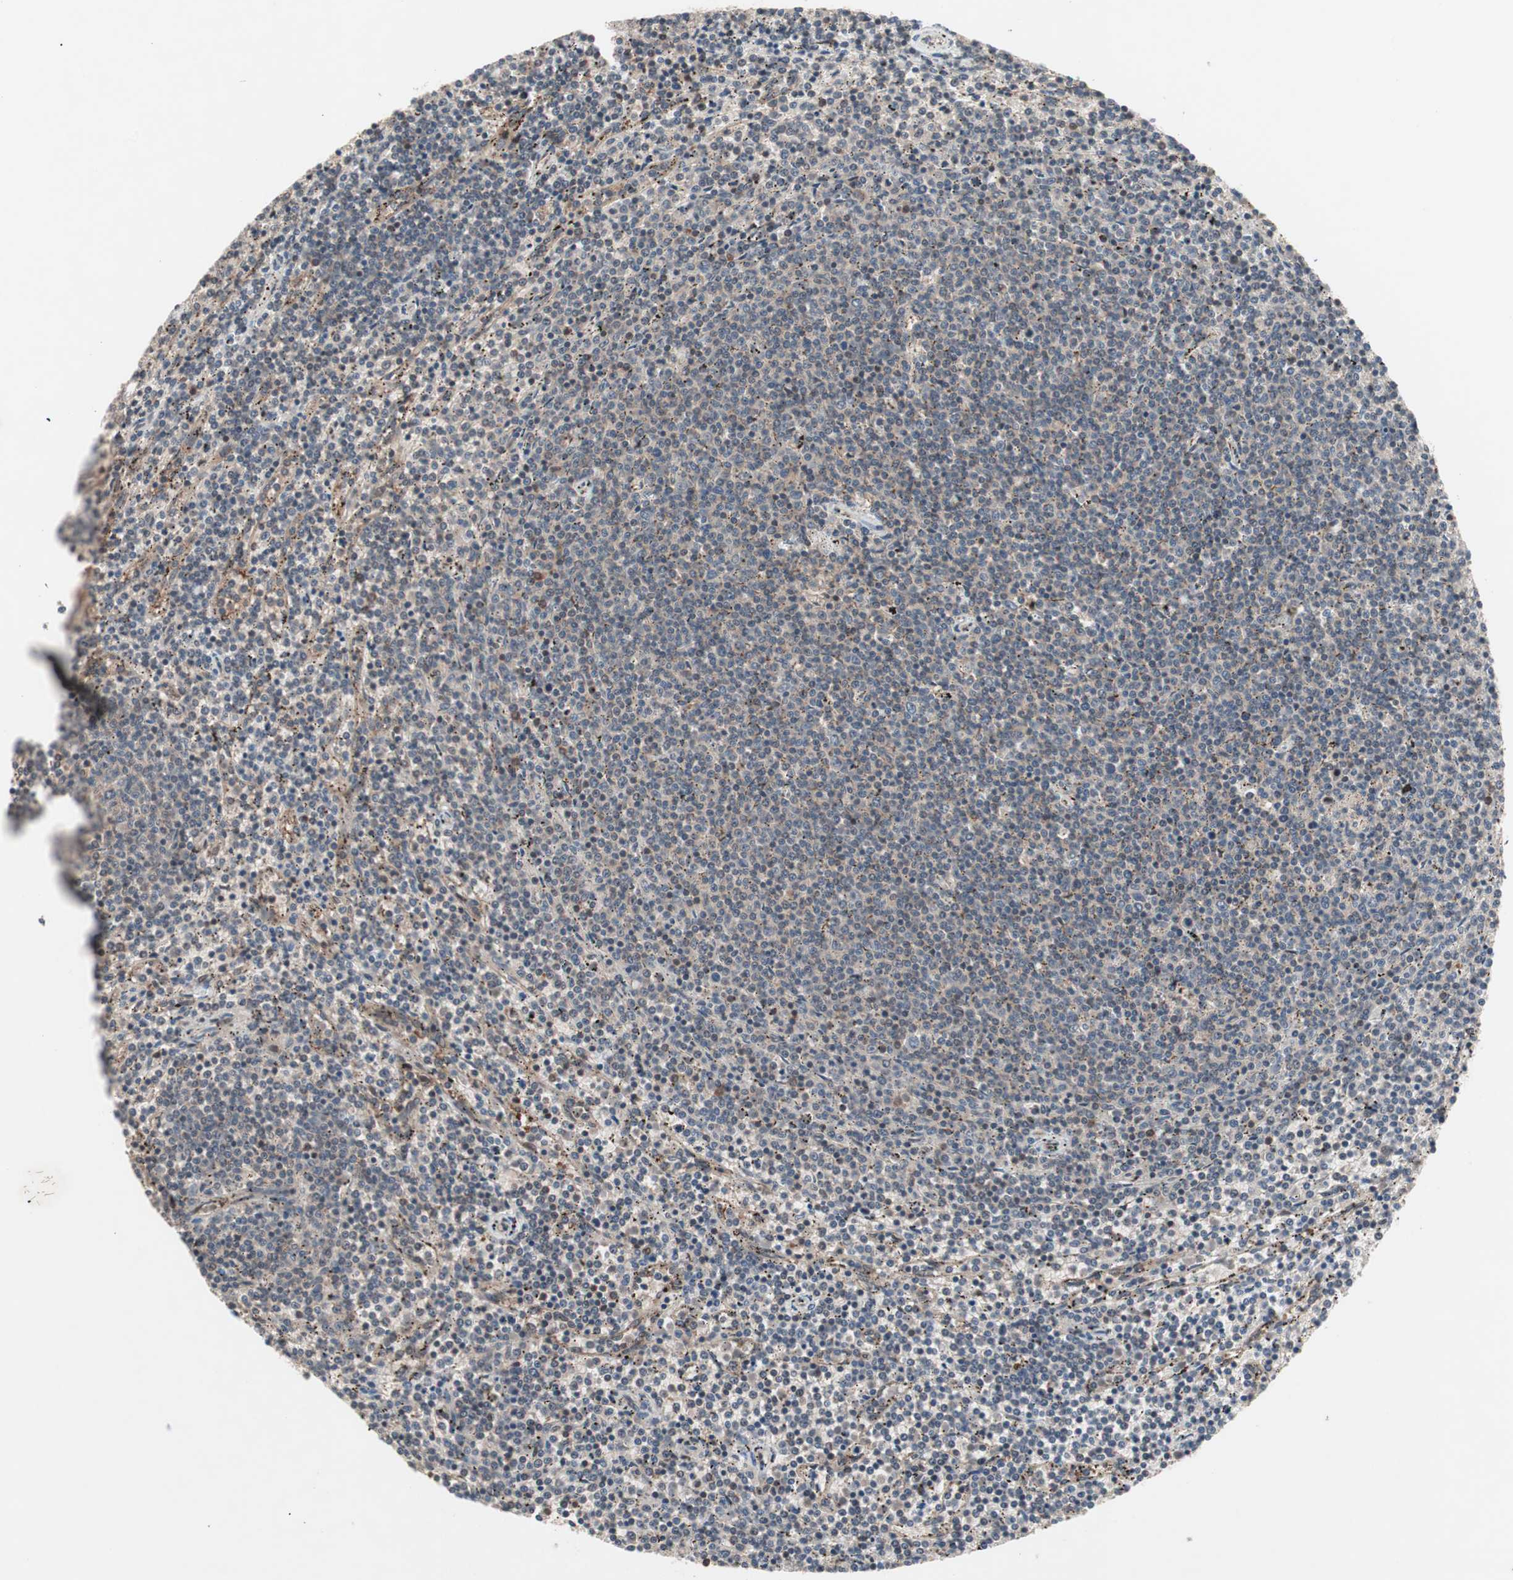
{"staining": {"intensity": "weak", "quantity": "<25%", "location": "cytoplasmic/membranous"}, "tissue": "lymphoma", "cell_type": "Tumor cells", "image_type": "cancer", "snomed": [{"axis": "morphology", "description": "Malignant lymphoma, non-Hodgkin's type, Low grade"}, {"axis": "topography", "description": "Spleen"}], "caption": "Human lymphoma stained for a protein using IHC exhibits no positivity in tumor cells.", "gene": "IRS1", "patient": {"sex": "female", "age": 50}}